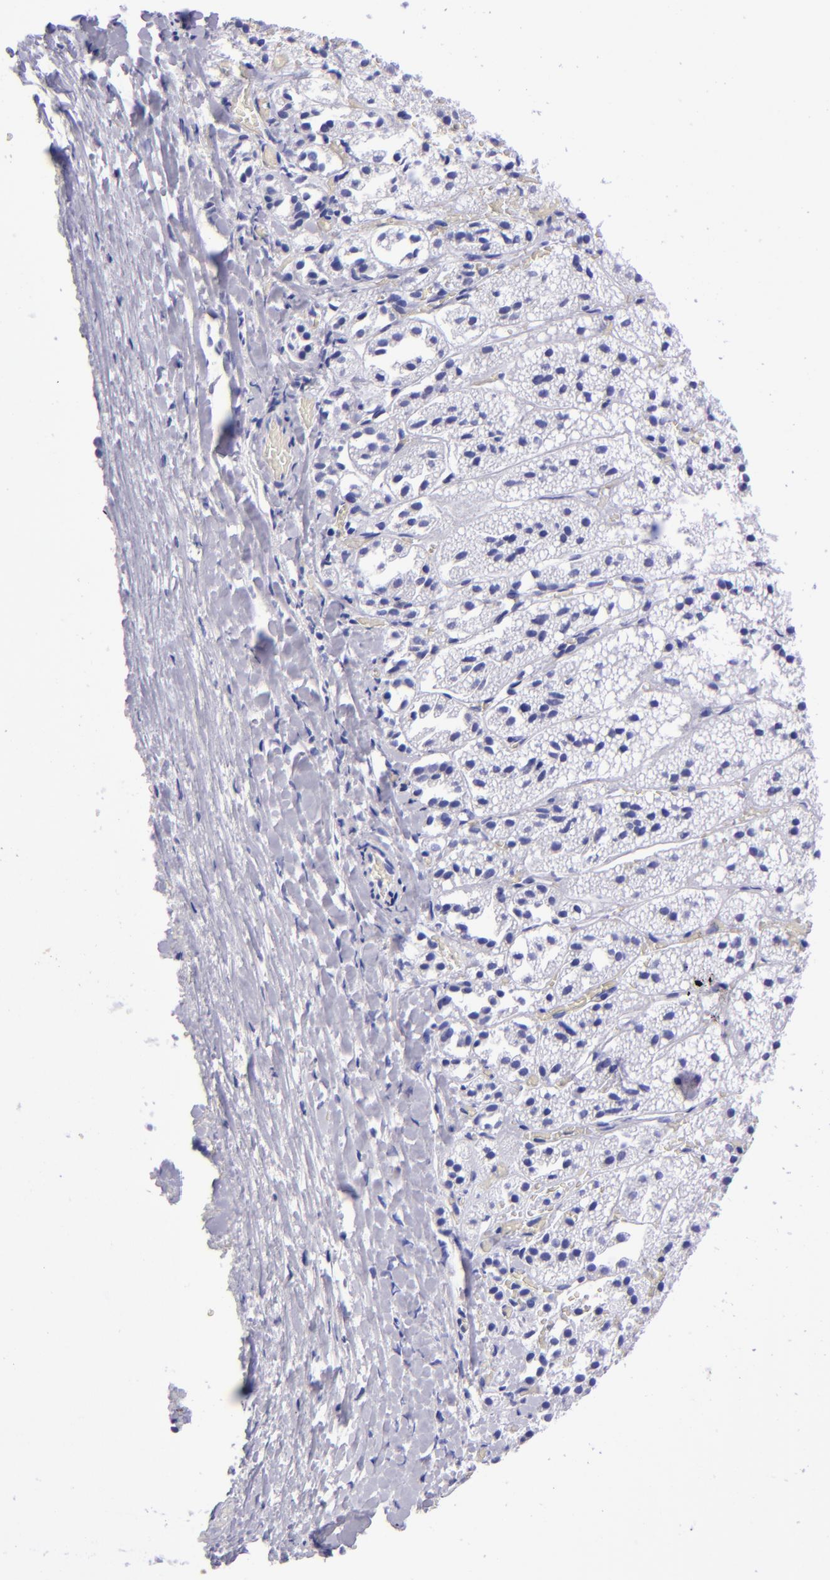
{"staining": {"intensity": "negative", "quantity": "none", "location": "none"}, "tissue": "adrenal gland", "cell_type": "Glandular cells", "image_type": "normal", "snomed": [{"axis": "morphology", "description": "Normal tissue, NOS"}, {"axis": "topography", "description": "Adrenal gland"}], "caption": "Benign adrenal gland was stained to show a protein in brown. There is no significant positivity in glandular cells.", "gene": "TYRP1", "patient": {"sex": "female", "age": 44}}